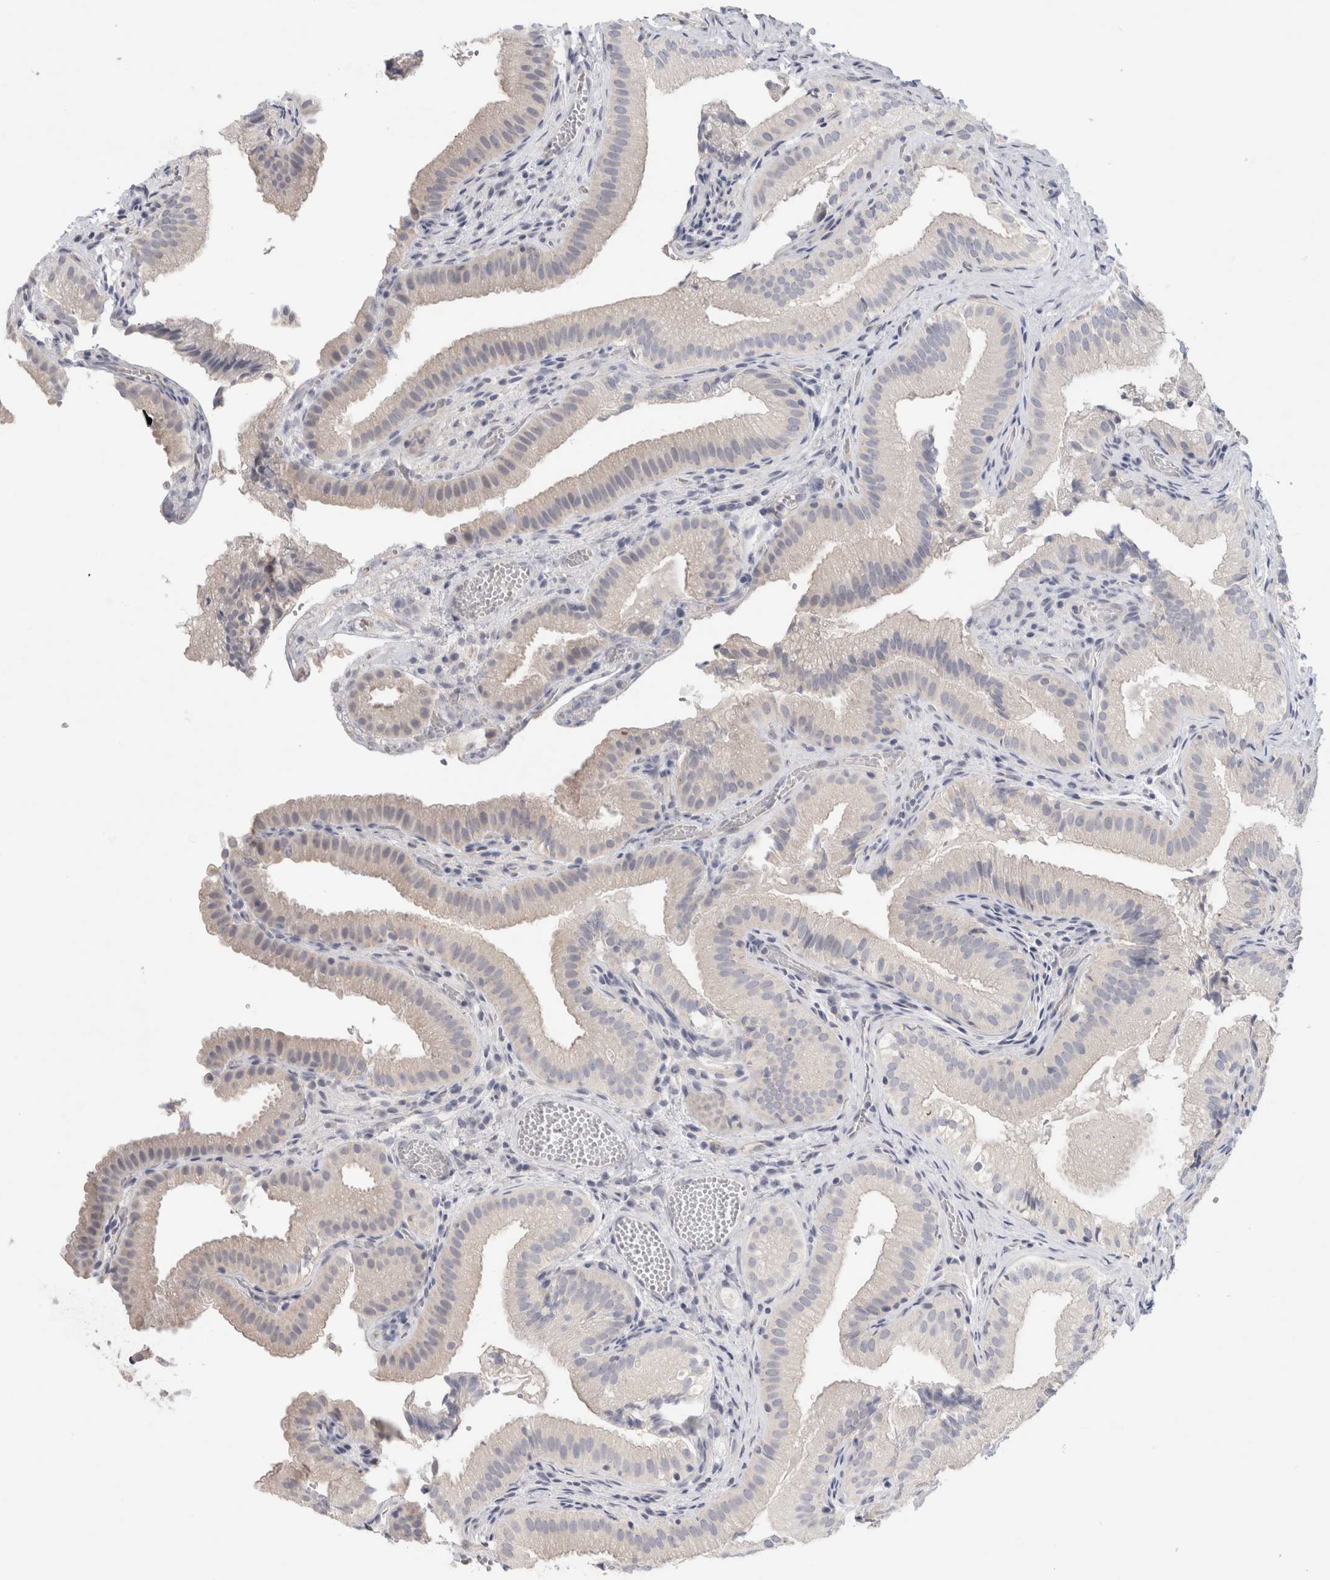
{"staining": {"intensity": "negative", "quantity": "none", "location": "none"}, "tissue": "gallbladder", "cell_type": "Glandular cells", "image_type": "normal", "snomed": [{"axis": "morphology", "description": "Normal tissue, NOS"}, {"axis": "topography", "description": "Gallbladder"}], "caption": "IHC photomicrograph of normal human gallbladder stained for a protein (brown), which reveals no expression in glandular cells. (DAB immunohistochemistry (IHC), high magnification).", "gene": "TONSL", "patient": {"sex": "female", "age": 30}}